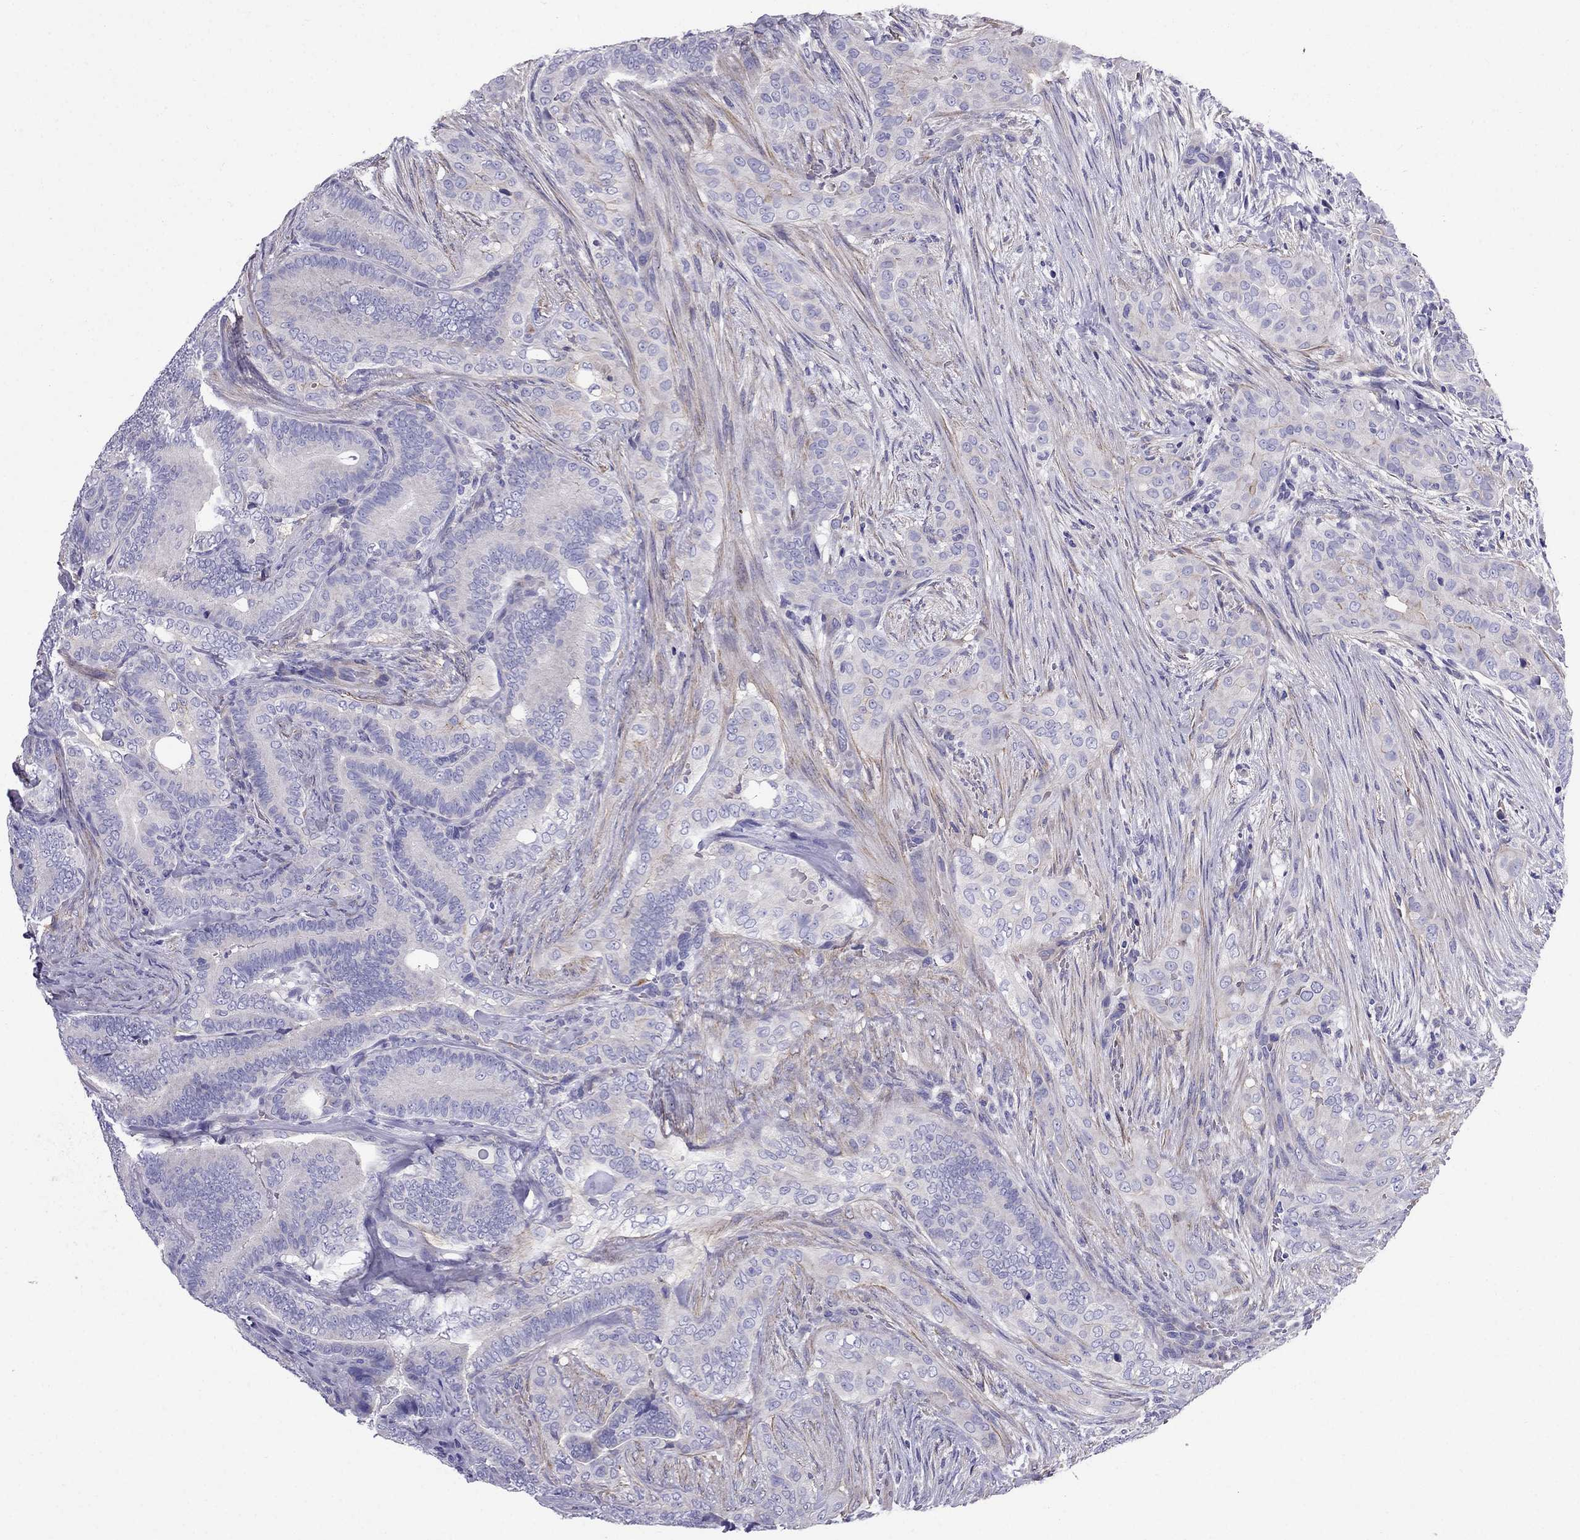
{"staining": {"intensity": "negative", "quantity": "none", "location": "none"}, "tissue": "thyroid cancer", "cell_type": "Tumor cells", "image_type": "cancer", "snomed": [{"axis": "morphology", "description": "Papillary adenocarcinoma, NOS"}, {"axis": "topography", "description": "Thyroid gland"}], "caption": "This is an immunohistochemistry (IHC) histopathology image of thyroid cancer (papillary adenocarcinoma). There is no staining in tumor cells.", "gene": "GPR50", "patient": {"sex": "male", "age": 61}}